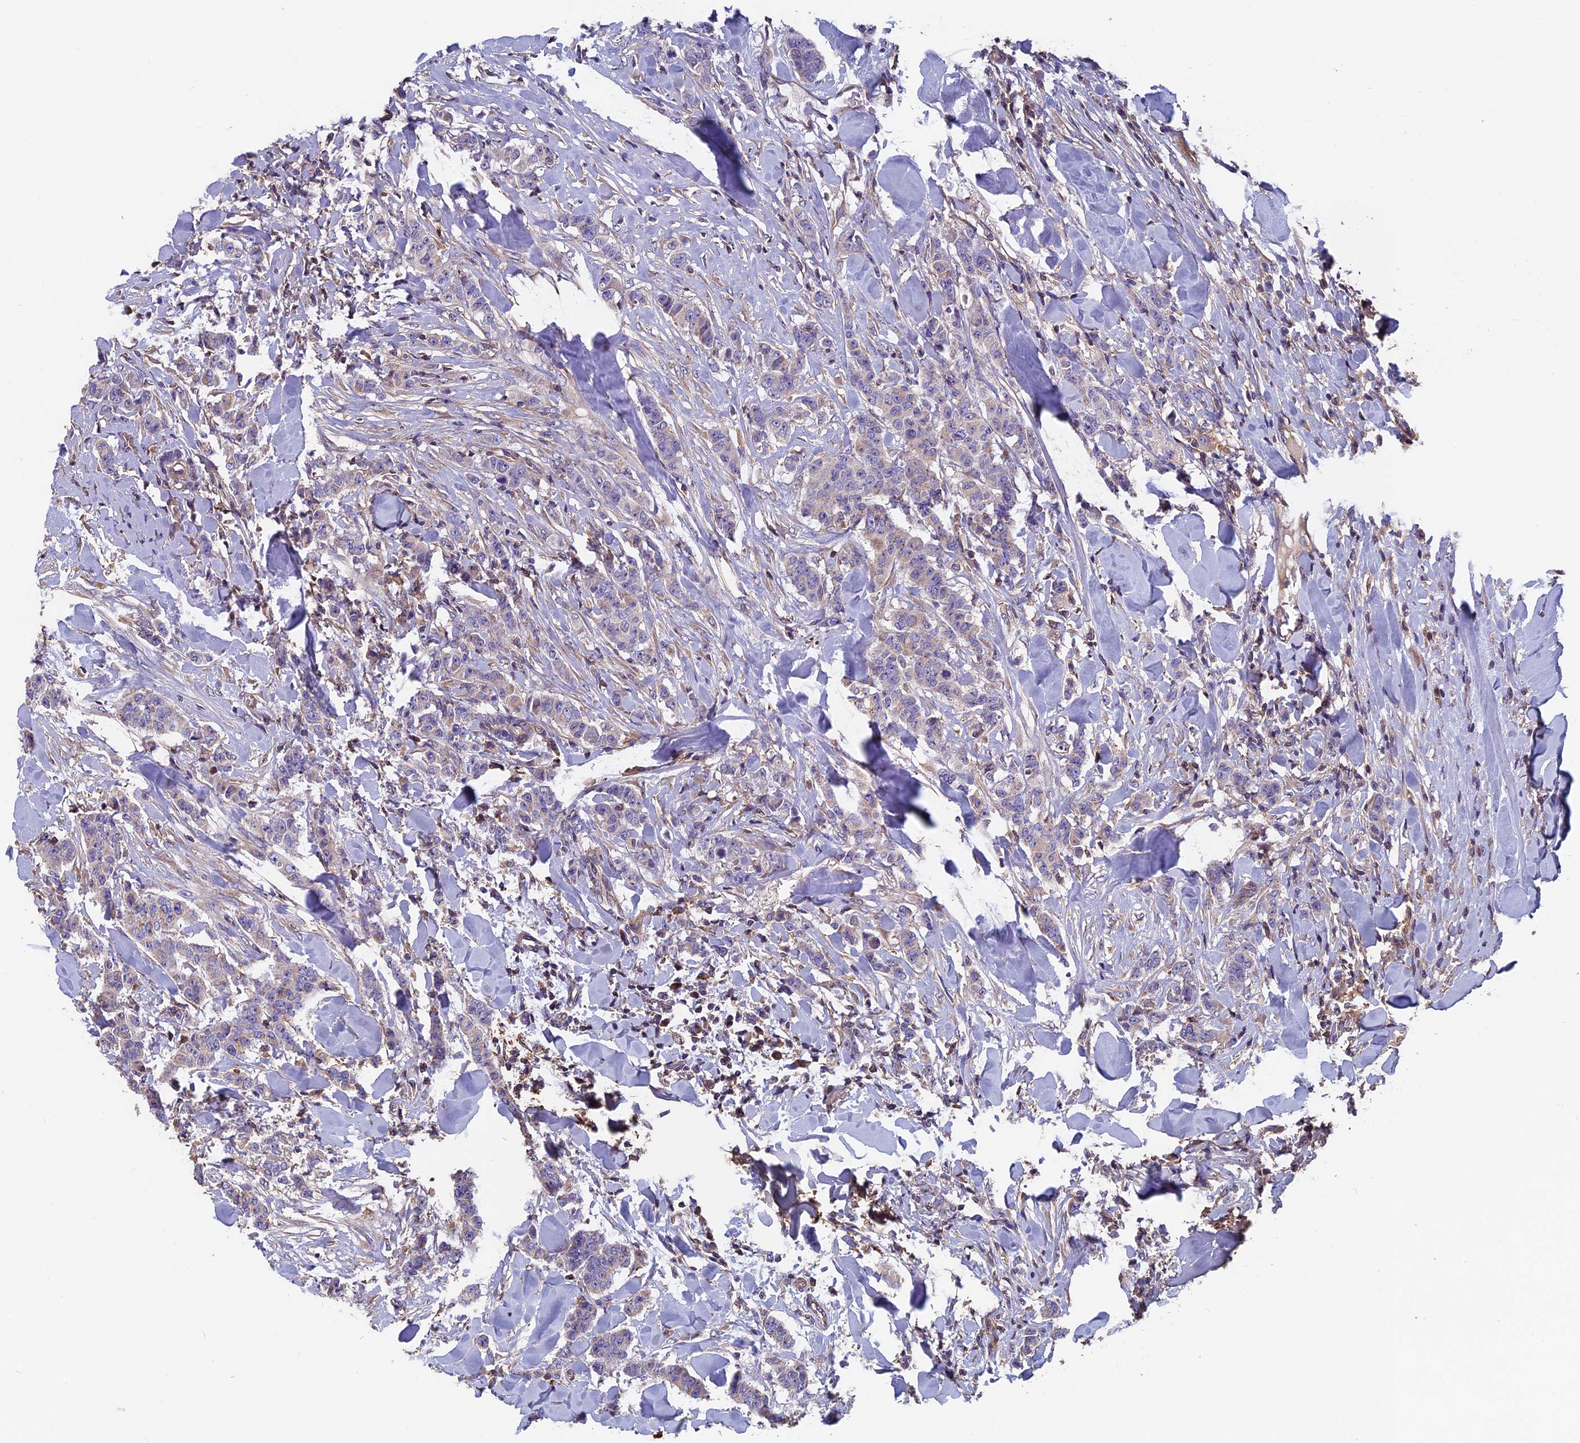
{"staining": {"intensity": "weak", "quantity": "<25%", "location": "cytoplasmic/membranous"}, "tissue": "breast cancer", "cell_type": "Tumor cells", "image_type": "cancer", "snomed": [{"axis": "morphology", "description": "Duct carcinoma"}, {"axis": "topography", "description": "Breast"}], "caption": "The IHC photomicrograph has no significant expression in tumor cells of breast invasive ductal carcinoma tissue.", "gene": "CCDC153", "patient": {"sex": "female", "age": 40}}